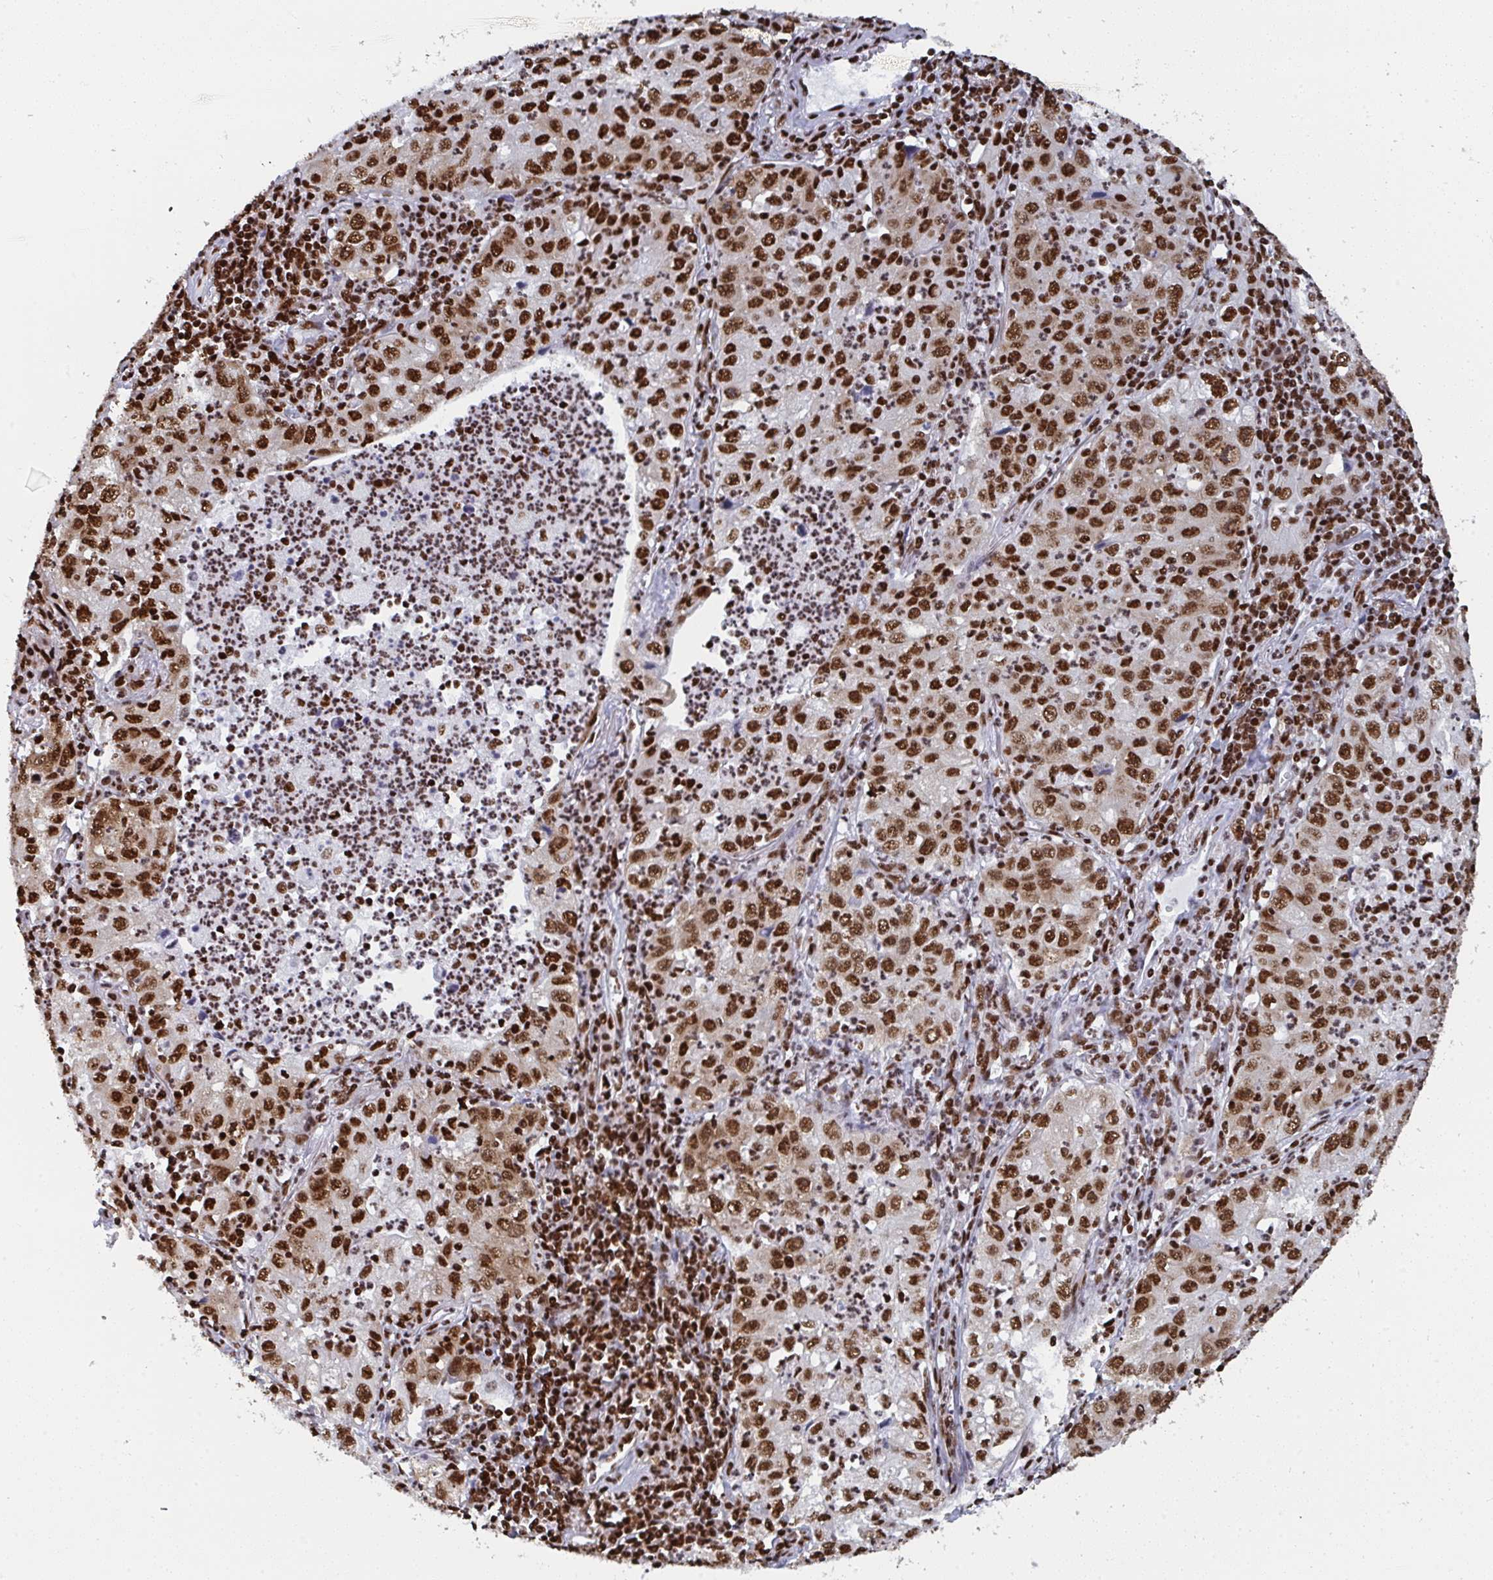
{"staining": {"intensity": "strong", "quantity": ">75%", "location": "nuclear"}, "tissue": "lung cancer", "cell_type": "Tumor cells", "image_type": "cancer", "snomed": [{"axis": "morphology", "description": "Squamous cell carcinoma, NOS"}, {"axis": "topography", "description": "Lung"}], "caption": "A photomicrograph showing strong nuclear staining in approximately >75% of tumor cells in squamous cell carcinoma (lung), as visualized by brown immunohistochemical staining.", "gene": "GAR1", "patient": {"sex": "male", "age": 71}}